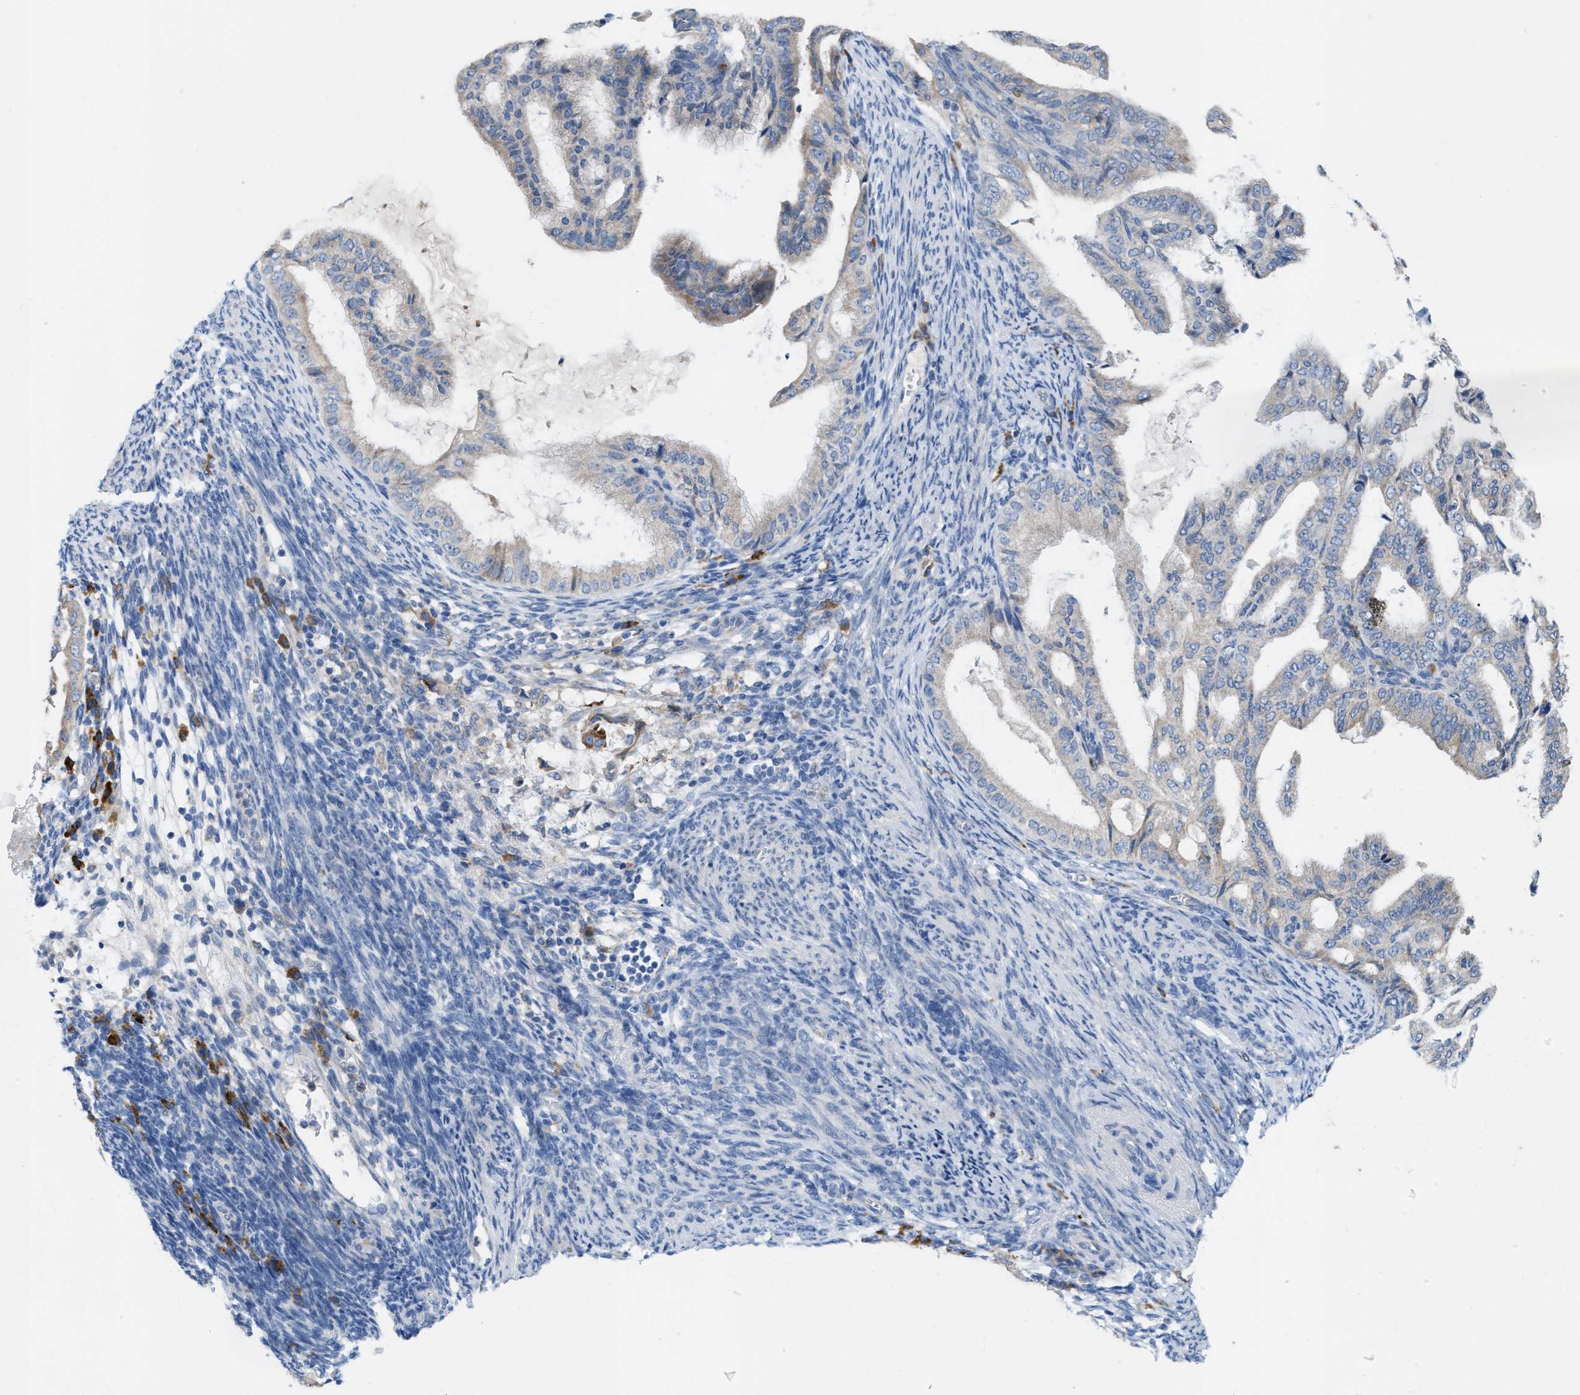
{"staining": {"intensity": "weak", "quantity": "<25%", "location": "cytoplasmic/membranous"}, "tissue": "endometrial cancer", "cell_type": "Tumor cells", "image_type": "cancer", "snomed": [{"axis": "morphology", "description": "Adenocarcinoma, NOS"}, {"axis": "topography", "description": "Endometrium"}], "caption": "IHC image of neoplastic tissue: endometrial cancer (adenocarcinoma) stained with DAB (3,3'-diaminobenzidine) shows no significant protein expression in tumor cells.", "gene": "DYNC2I1", "patient": {"sex": "female", "age": 58}}